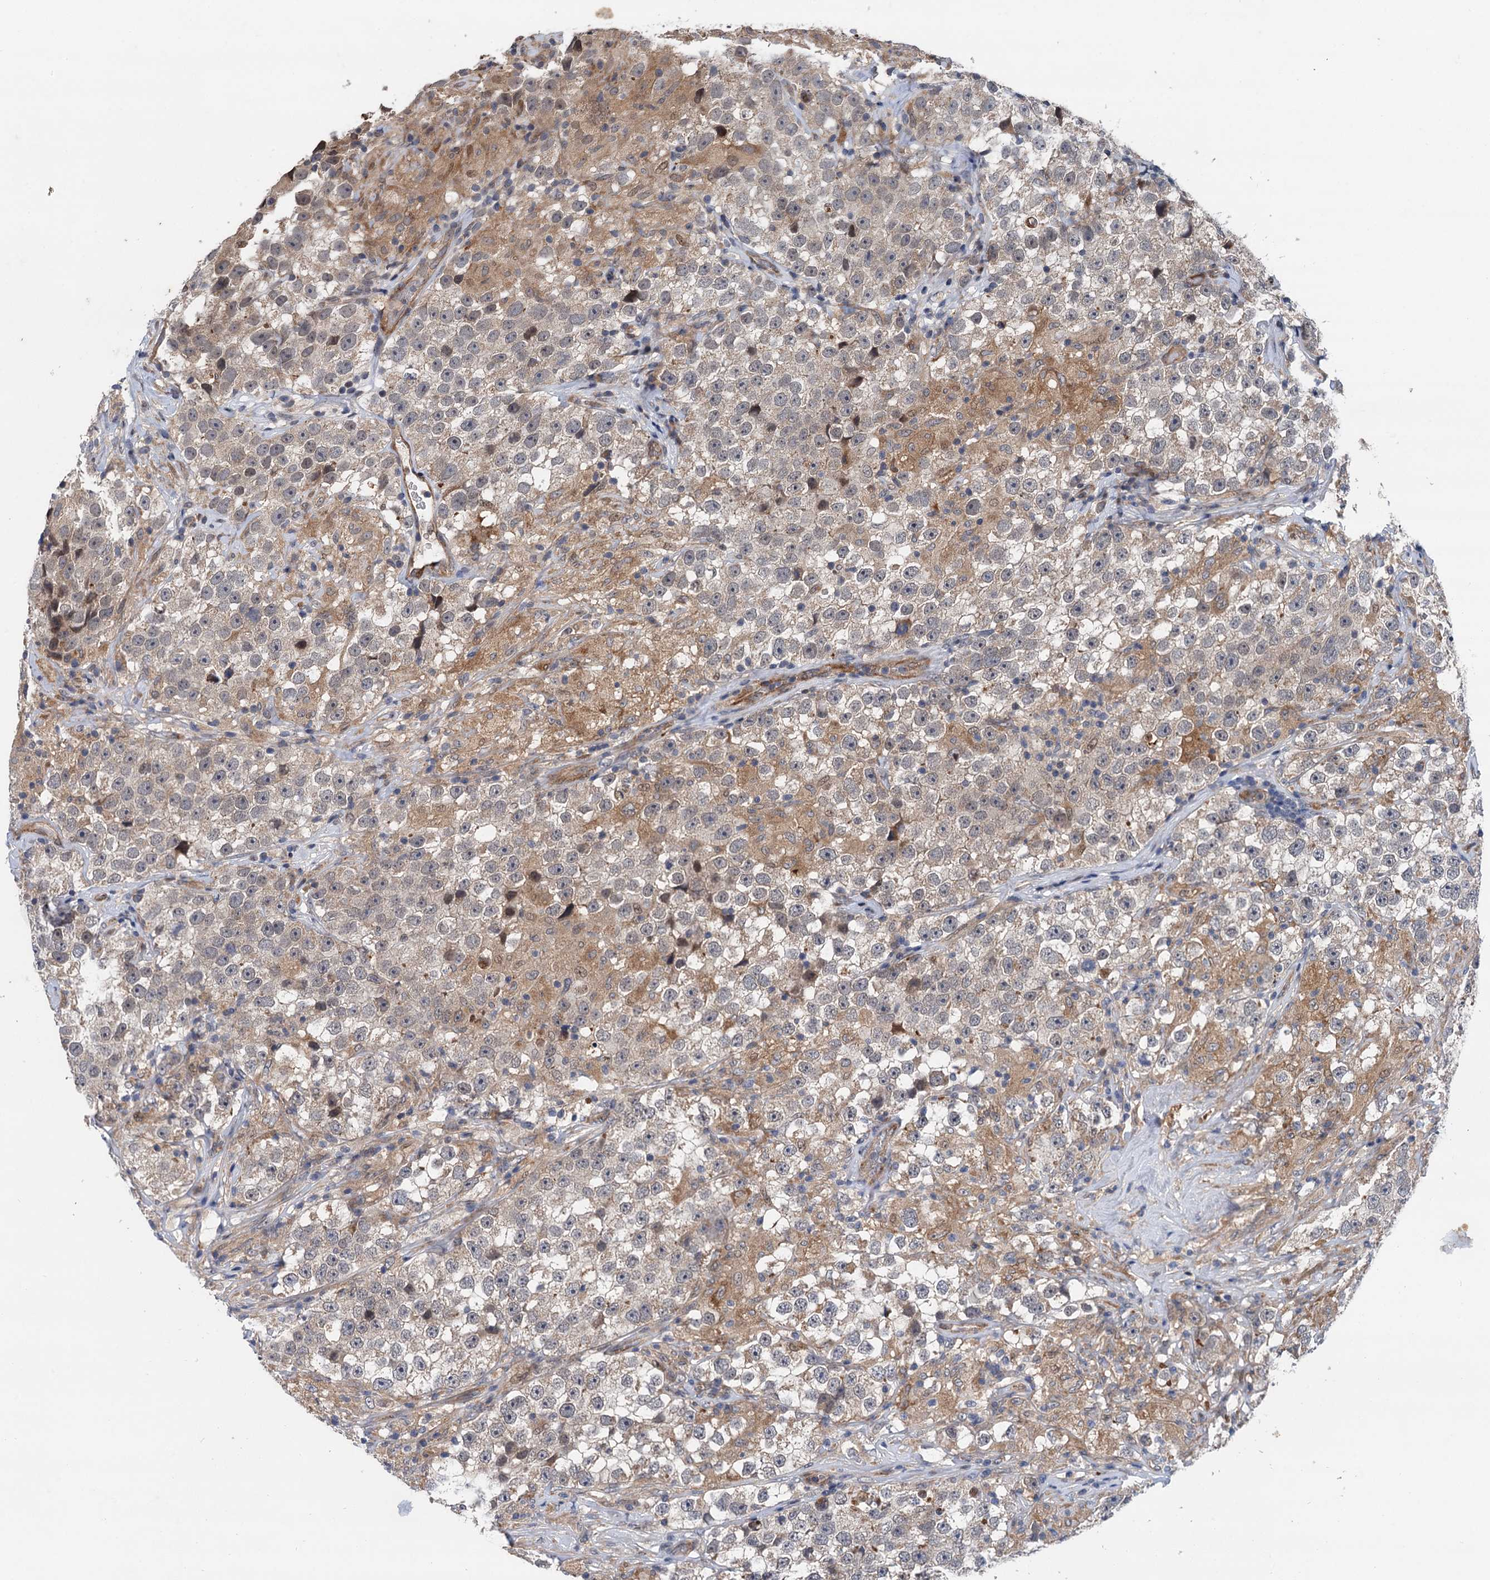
{"staining": {"intensity": "weak", "quantity": "25%-75%", "location": "cytoplasmic/membranous"}, "tissue": "testis cancer", "cell_type": "Tumor cells", "image_type": "cancer", "snomed": [{"axis": "morphology", "description": "Seminoma, NOS"}, {"axis": "topography", "description": "Testis"}], "caption": "Protein expression analysis of human testis seminoma reveals weak cytoplasmic/membranous staining in about 25%-75% of tumor cells.", "gene": "NLRP10", "patient": {"sex": "male", "age": 46}}